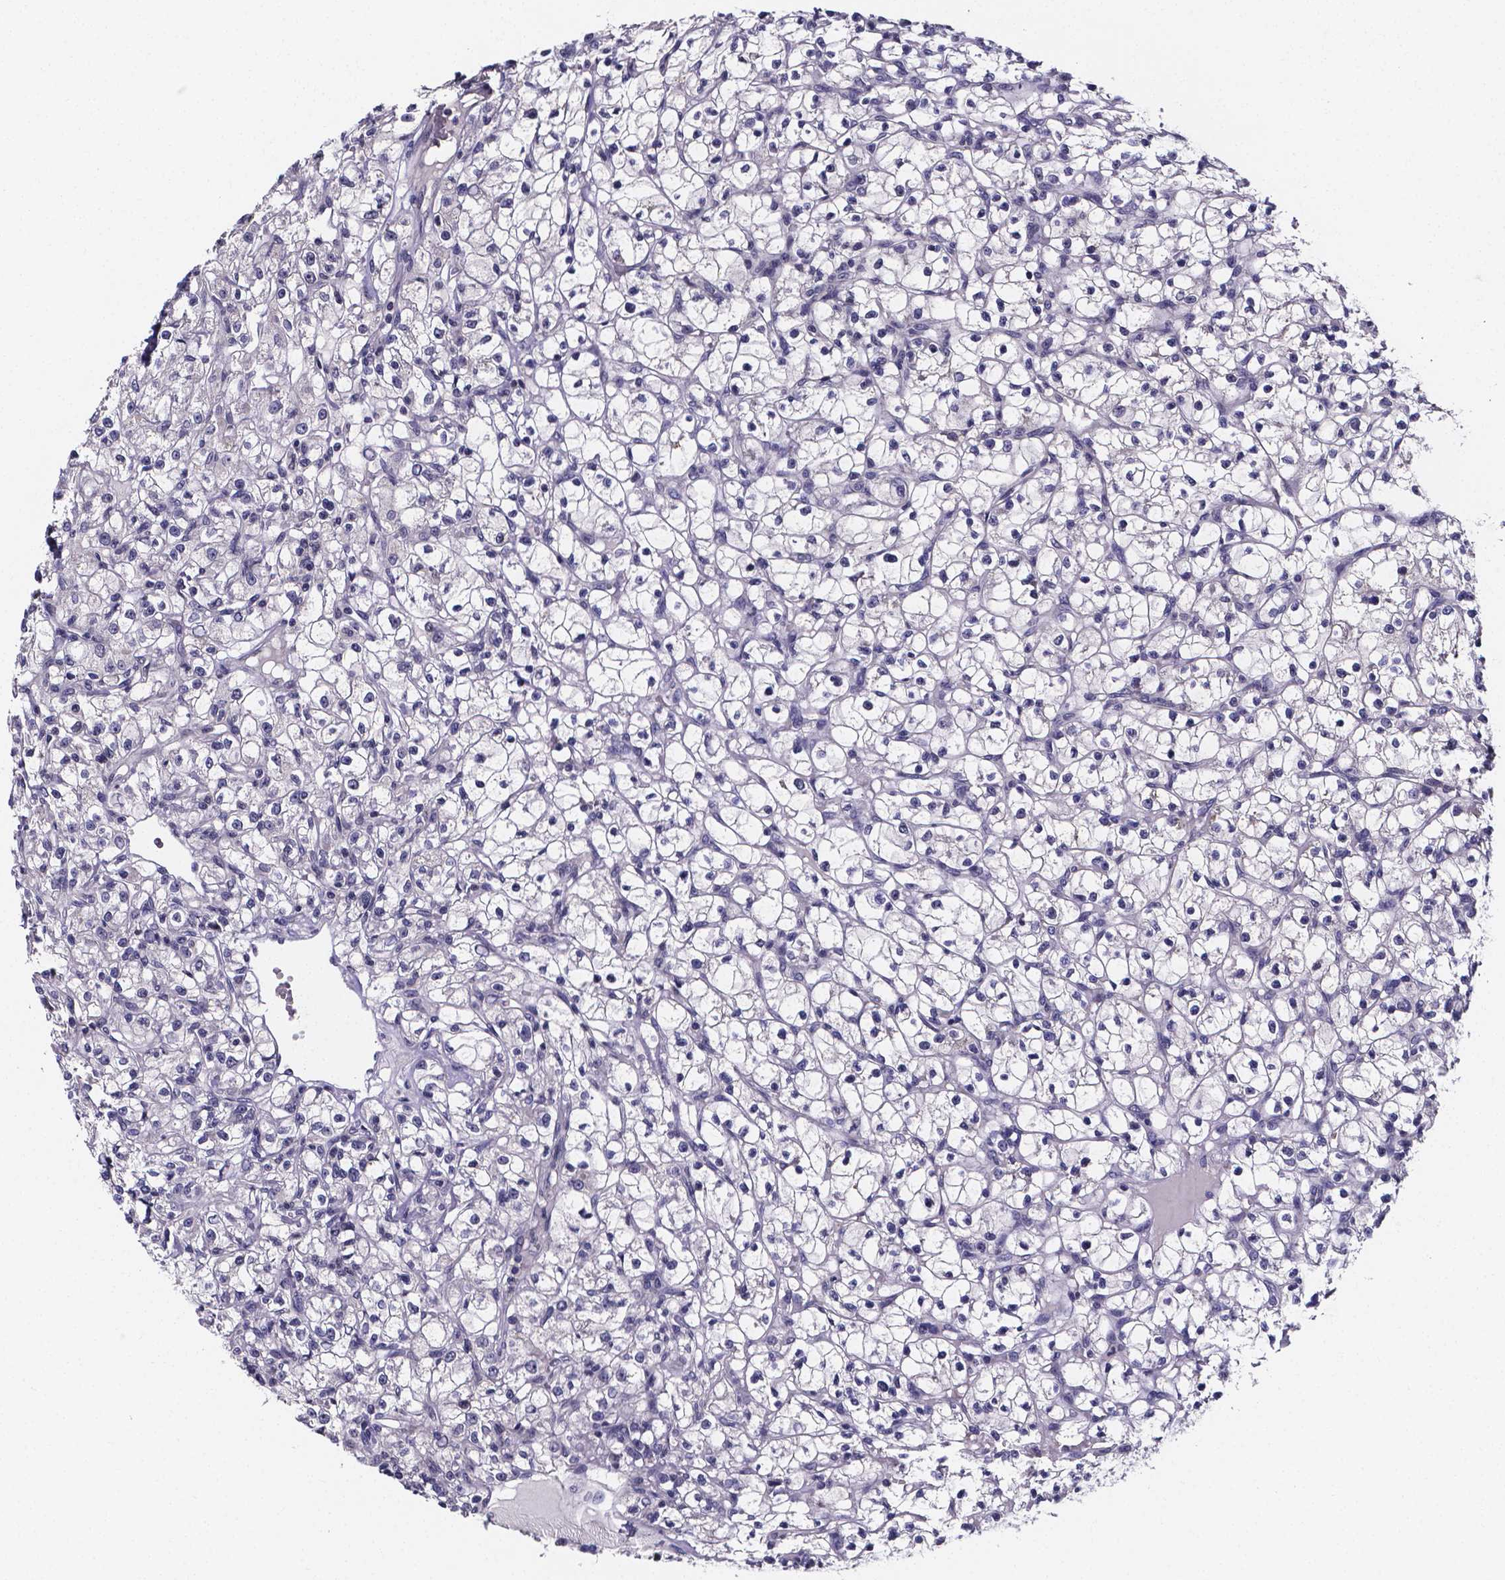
{"staining": {"intensity": "negative", "quantity": "none", "location": "none"}, "tissue": "renal cancer", "cell_type": "Tumor cells", "image_type": "cancer", "snomed": [{"axis": "morphology", "description": "Adenocarcinoma, NOS"}, {"axis": "topography", "description": "Kidney"}], "caption": "Human renal cancer (adenocarcinoma) stained for a protein using immunohistochemistry exhibits no positivity in tumor cells.", "gene": "IZUMO1", "patient": {"sex": "female", "age": 59}}